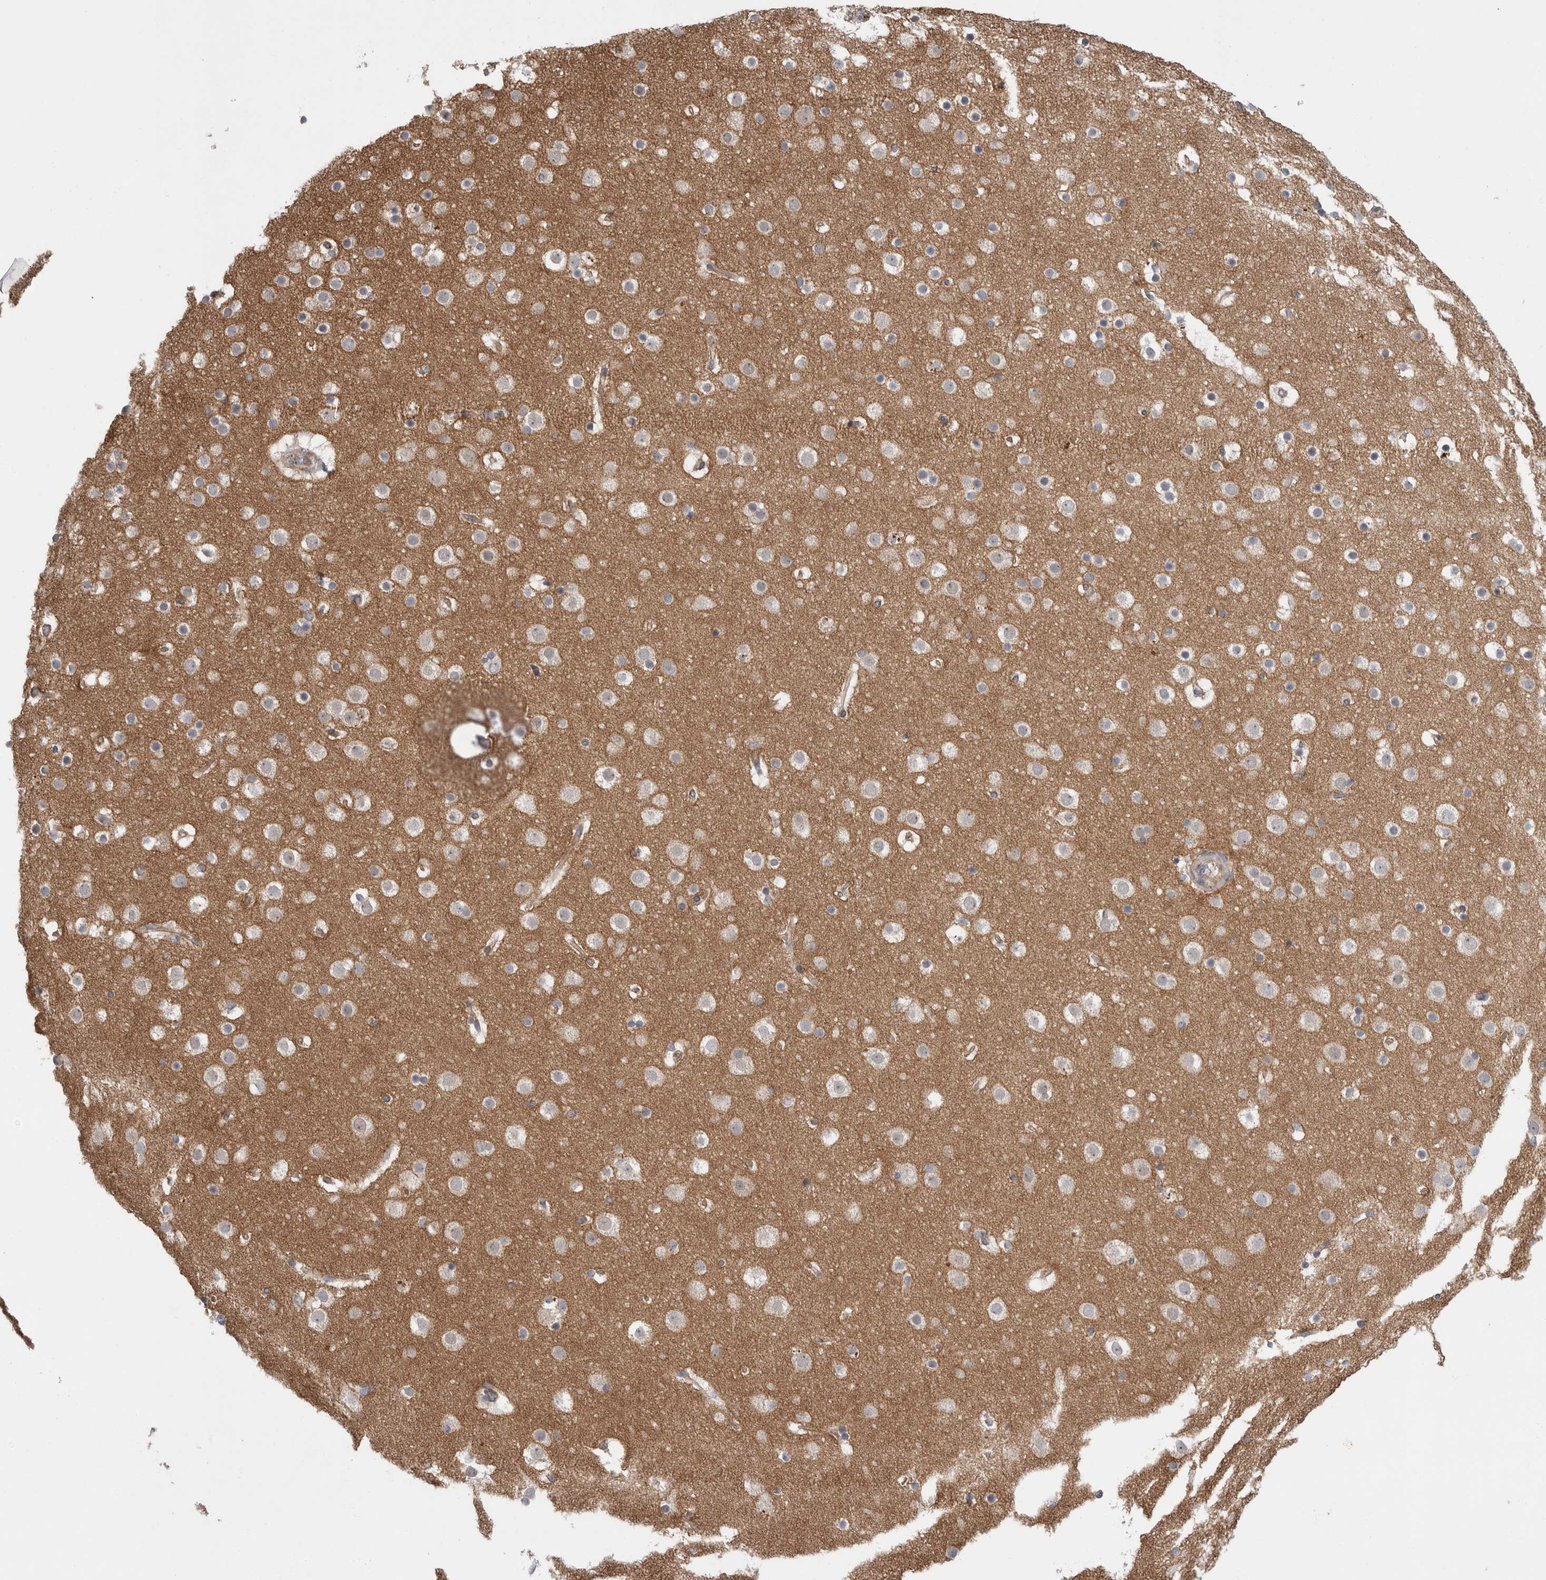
{"staining": {"intensity": "negative", "quantity": "none", "location": "none"}, "tissue": "cerebral cortex", "cell_type": "Endothelial cells", "image_type": "normal", "snomed": [{"axis": "morphology", "description": "Normal tissue, NOS"}, {"axis": "topography", "description": "Cerebral cortex"}], "caption": "An immunohistochemistry micrograph of unremarkable cerebral cortex is shown. There is no staining in endothelial cells of cerebral cortex. (Immunohistochemistry (ihc), brightfield microscopy, high magnification).", "gene": "TAFA5", "patient": {"sex": "male", "age": 57}}